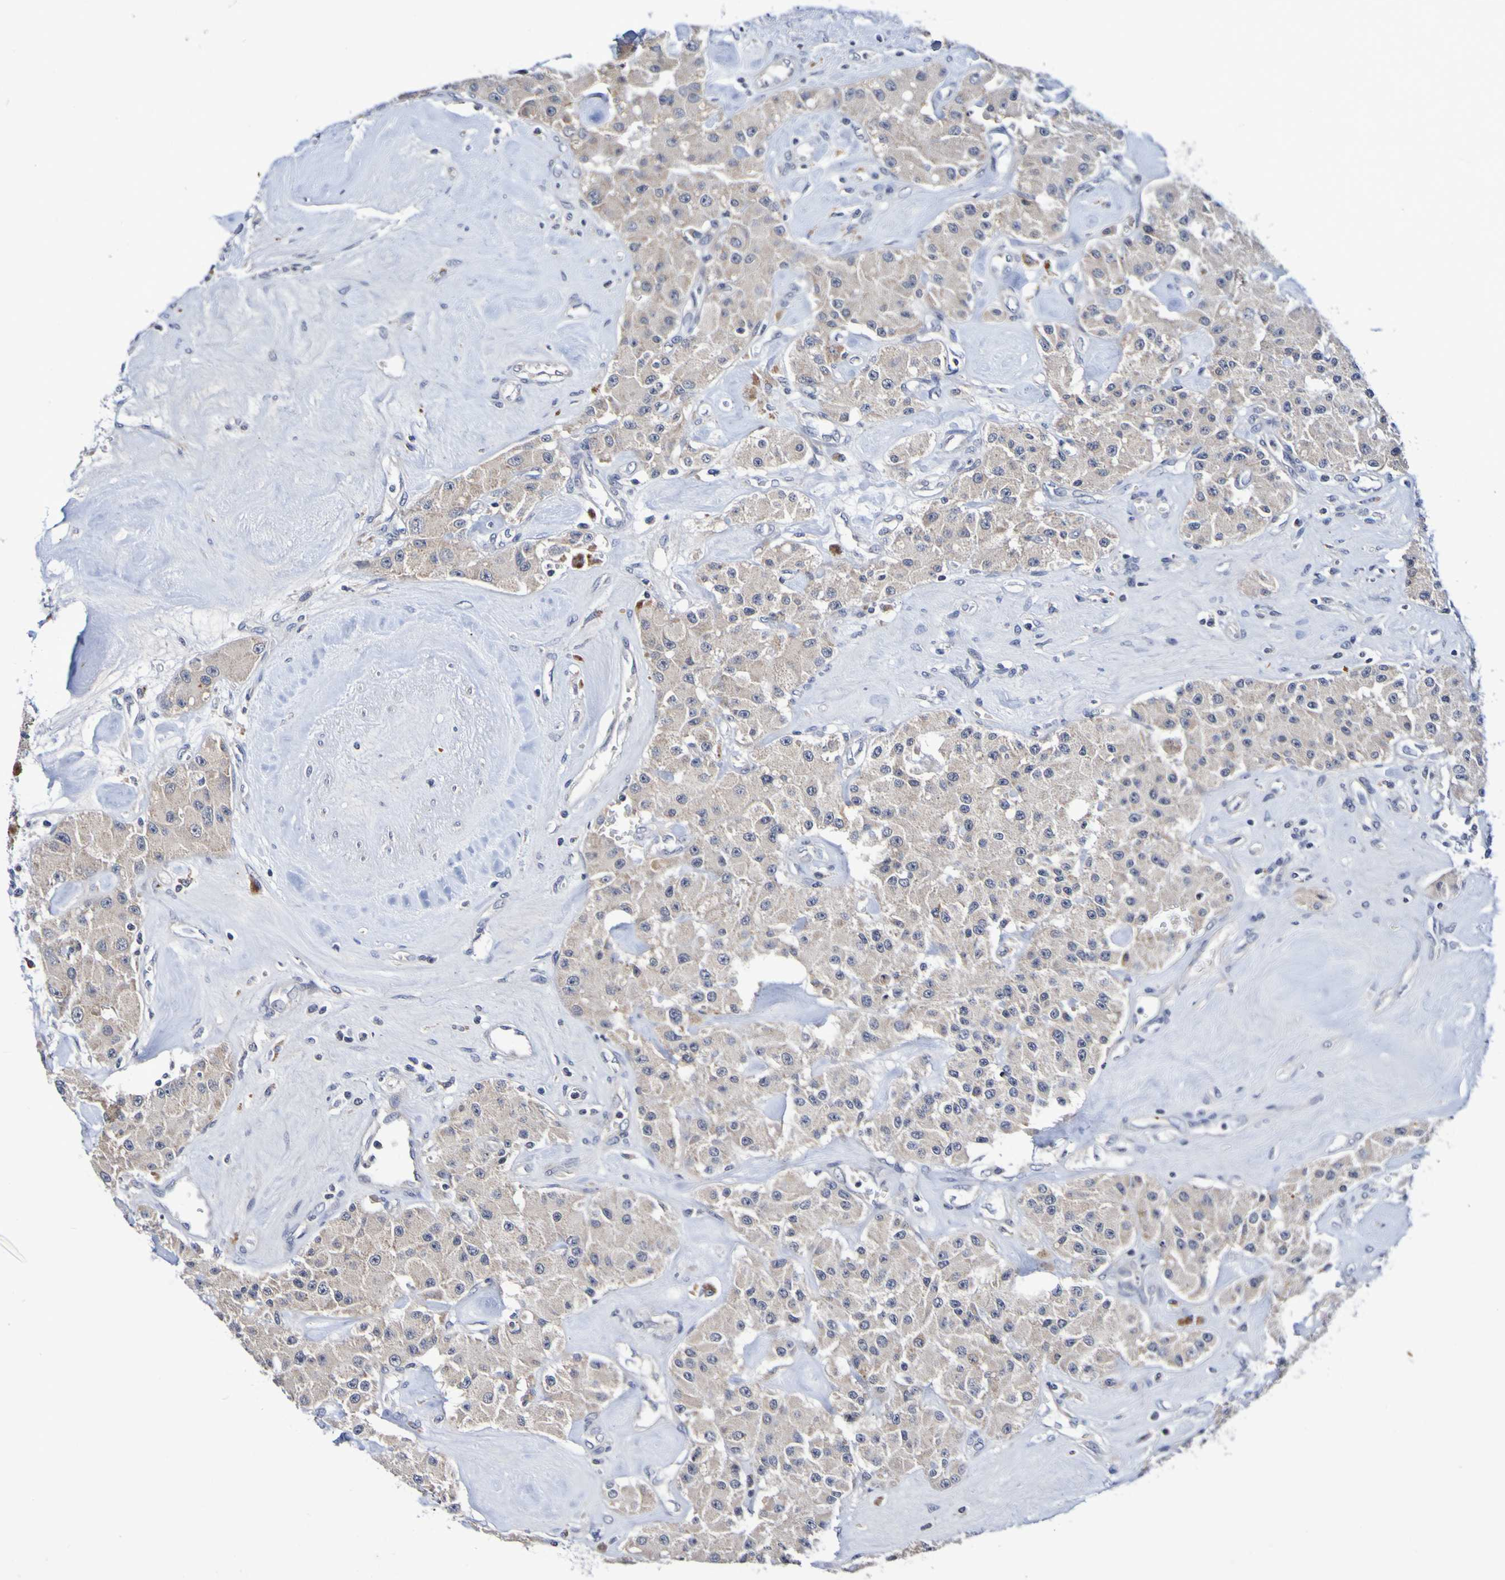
{"staining": {"intensity": "weak", "quantity": ">75%", "location": "cytoplasmic/membranous"}, "tissue": "carcinoid", "cell_type": "Tumor cells", "image_type": "cancer", "snomed": [{"axis": "morphology", "description": "Carcinoid, malignant, NOS"}, {"axis": "topography", "description": "Pancreas"}], "caption": "Protein staining of carcinoid tissue shows weak cytoplasmic/membranous staining in about >75% of tumor cells. (DAB (3,3'-diaminobenzidine) = brown stain, brightfield microscopy at high magnification).", "gene": "PTP4A2", "patient": {"sex": "male", "age": 41}}